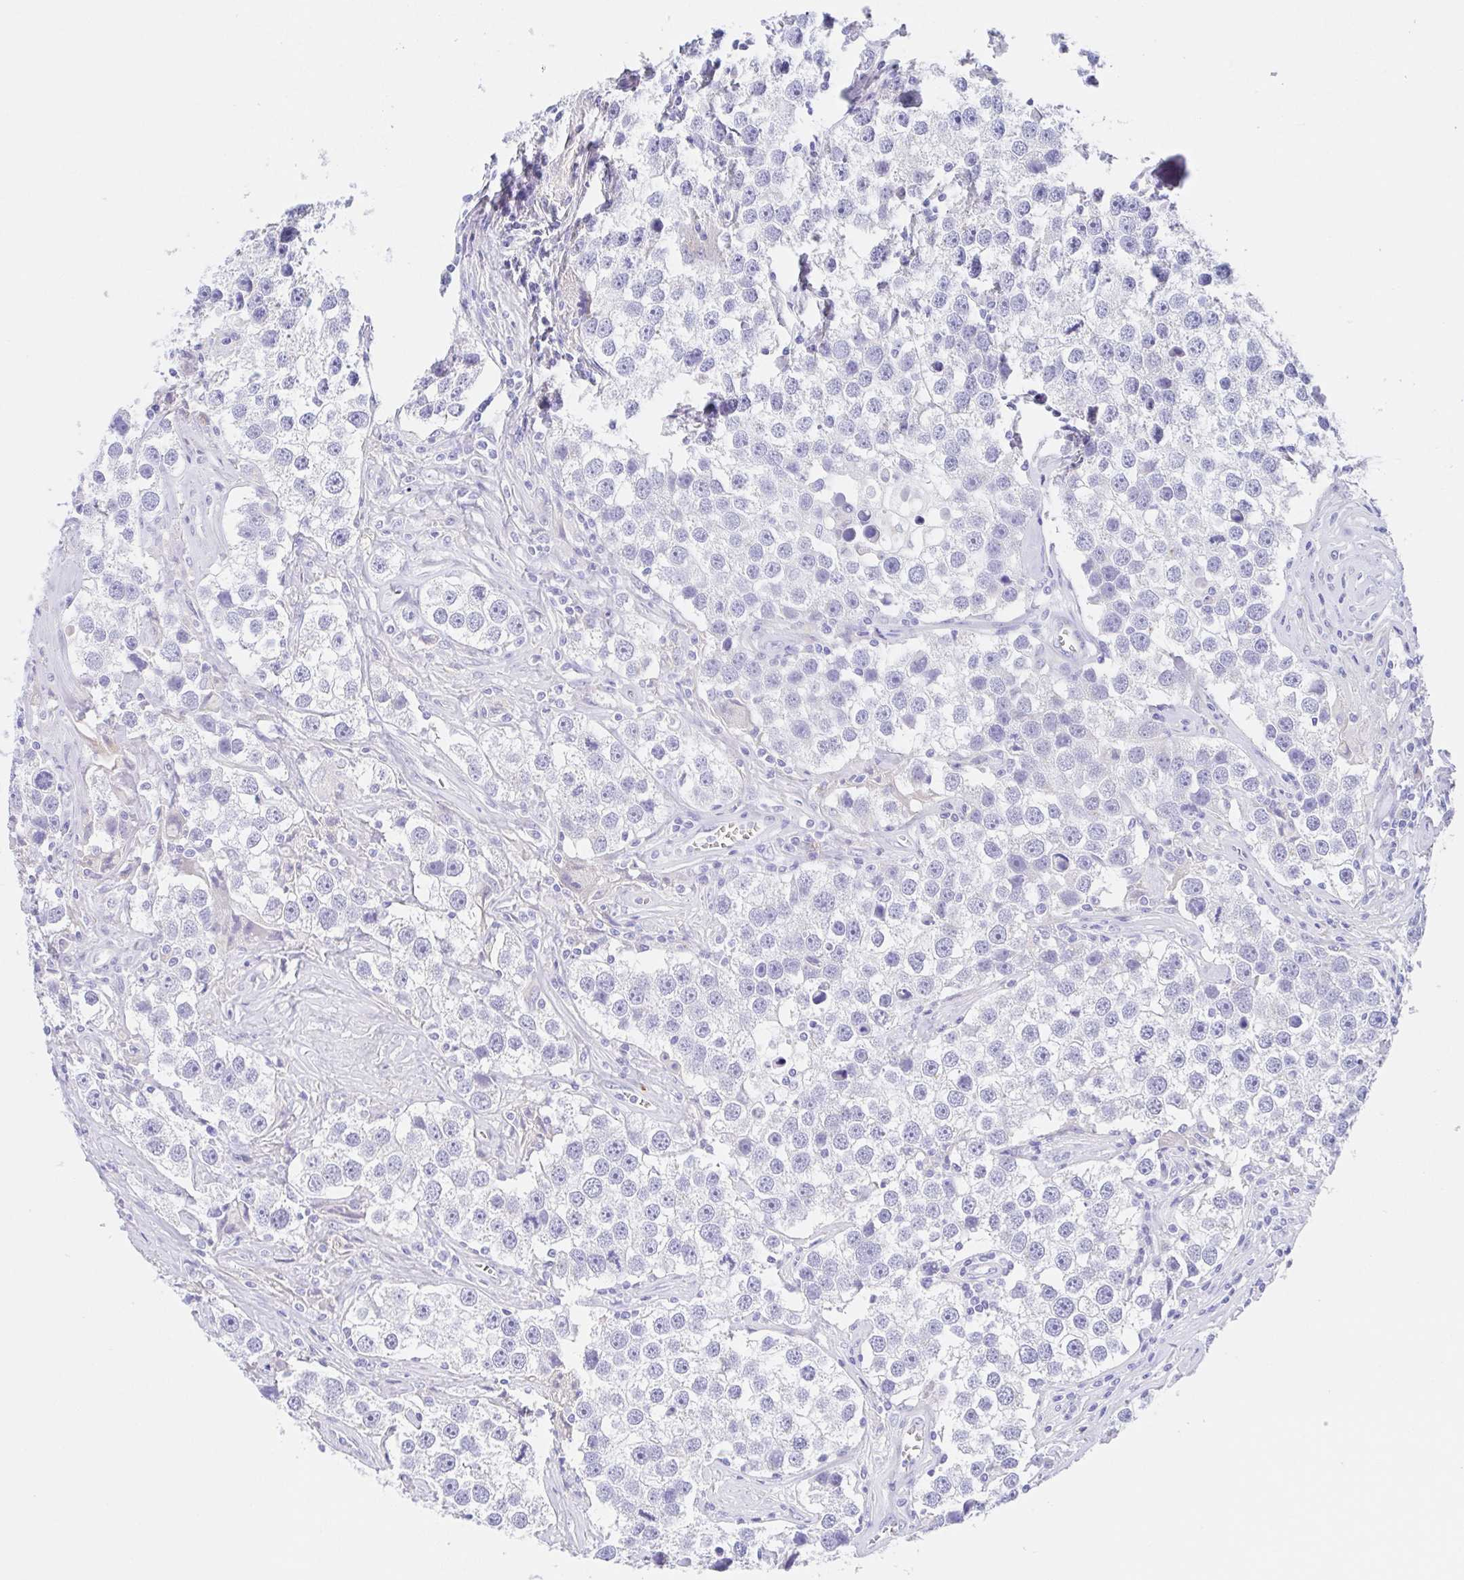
{"staining": {"intensity": "negative", "quantity": "none", "location": "none"}, "tissue": "testis cancer", "cell_type": "Tumor cells", "image_type": "cancer", "snomed": [{"axis": "morphology", "description": "Seminoma, NOS"}, {"axis": "topography", "description": "Testis"}], "caption": "IHC image of neoplastic tissue: human testis cancer (seminoma) stained with DAB shows no significant protein staining in tumor cells.", "gene": "SCG3", "patient": {"sex": "male", "age": 49}}